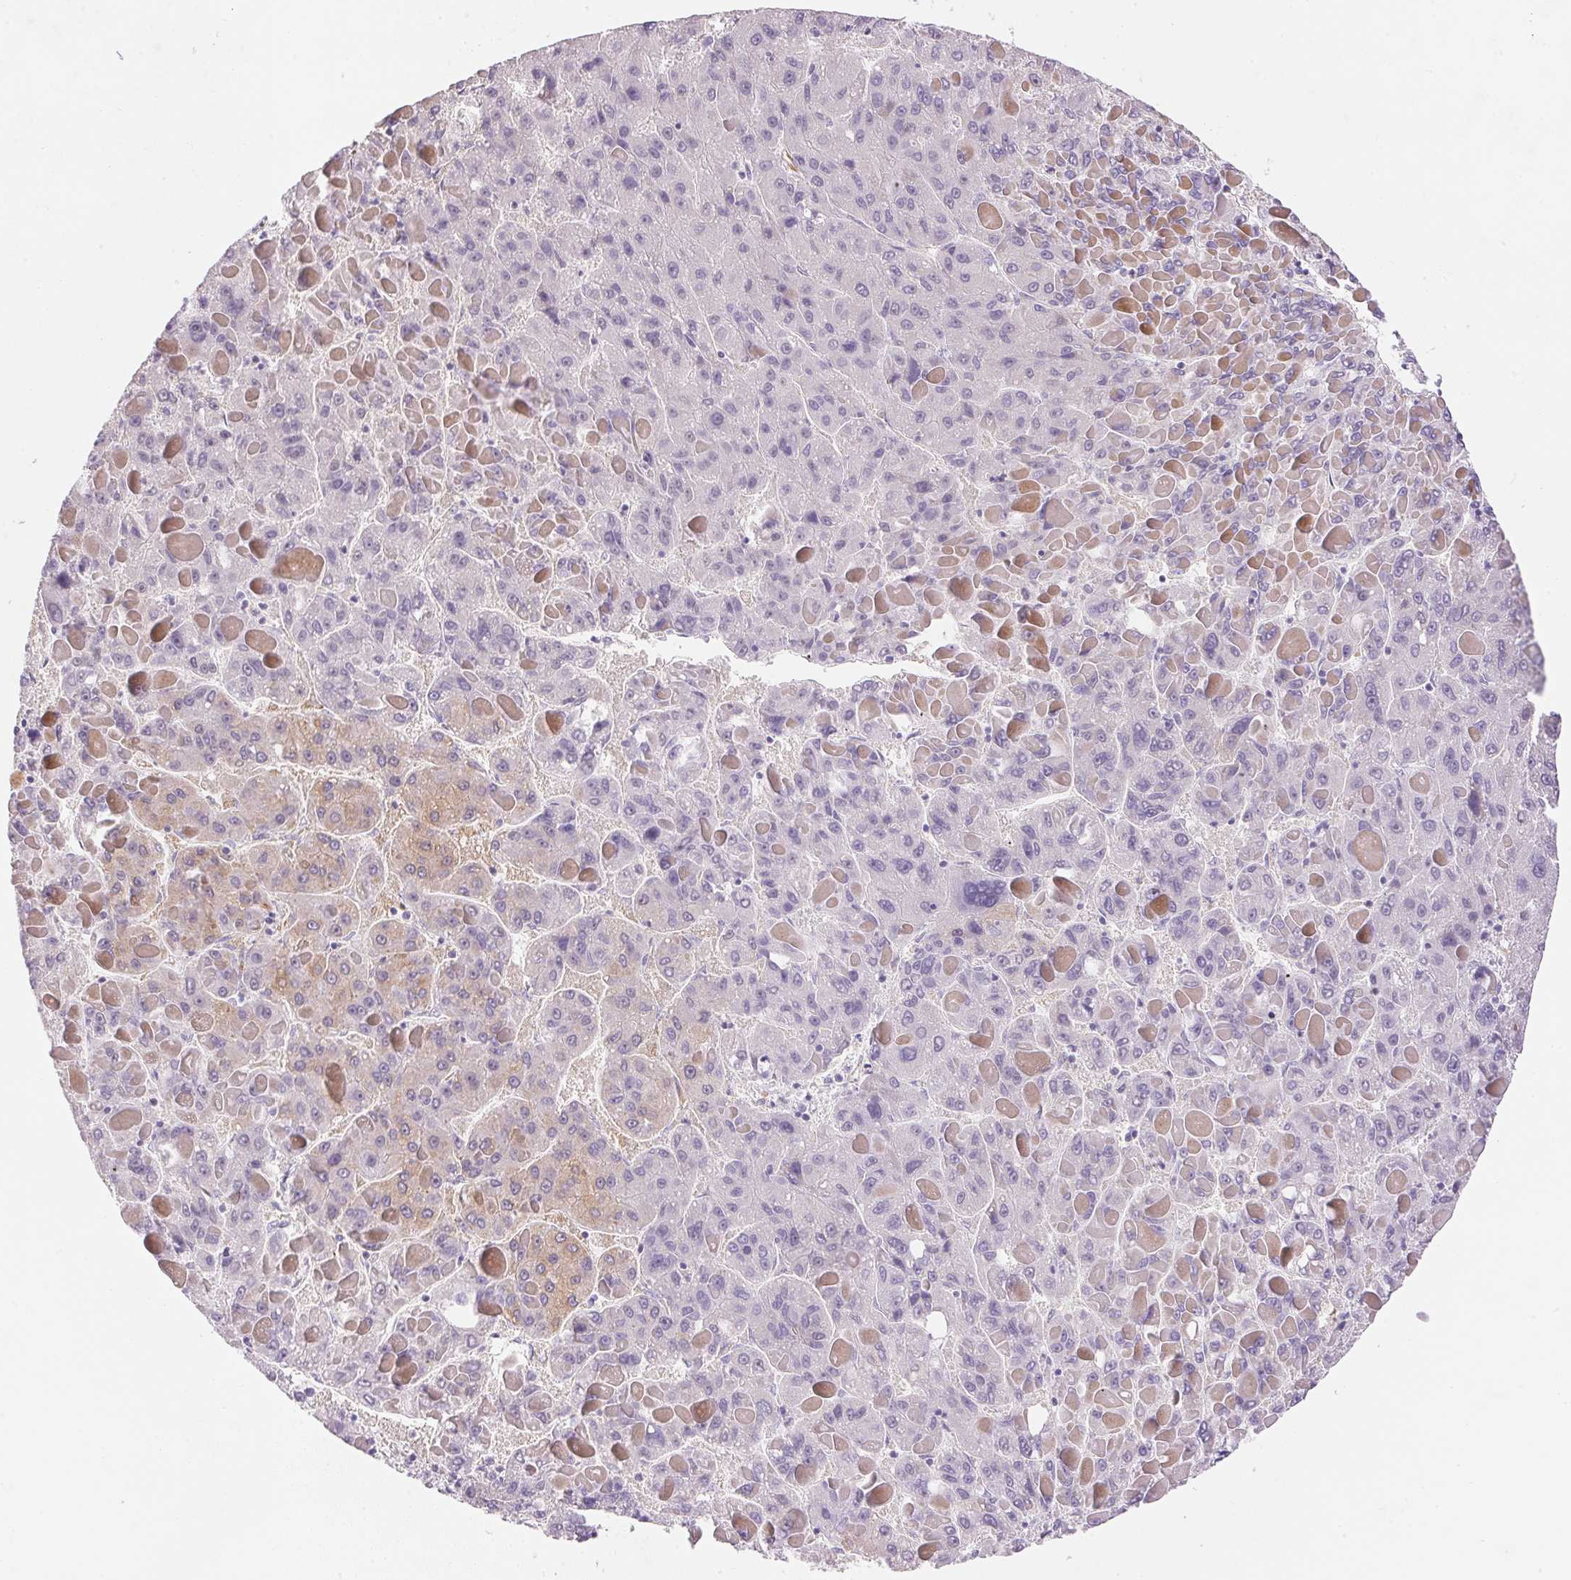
{"staining": {"intensity": "moderate", "quantity": "<25%", "location": "cytoplasmic/membranous"}, "tissue": "liver cancer", "cell_type": "Tumor cells", "image_type": "cancer", "snomed": [{"axis": "morphology", "description": "Carcinoma, Hepatocellular, NOS"}, {"axis": "topography", "description": "Liver"}], "caption": "A photomicrograph of liver cancer (hepatocellular carcinoma) stained for a protein shows moderate cytoplasmic/membranous brown staining in tumor cells.", "gene": "GYG2", "patient": {"sex": "female", "age": 82}}